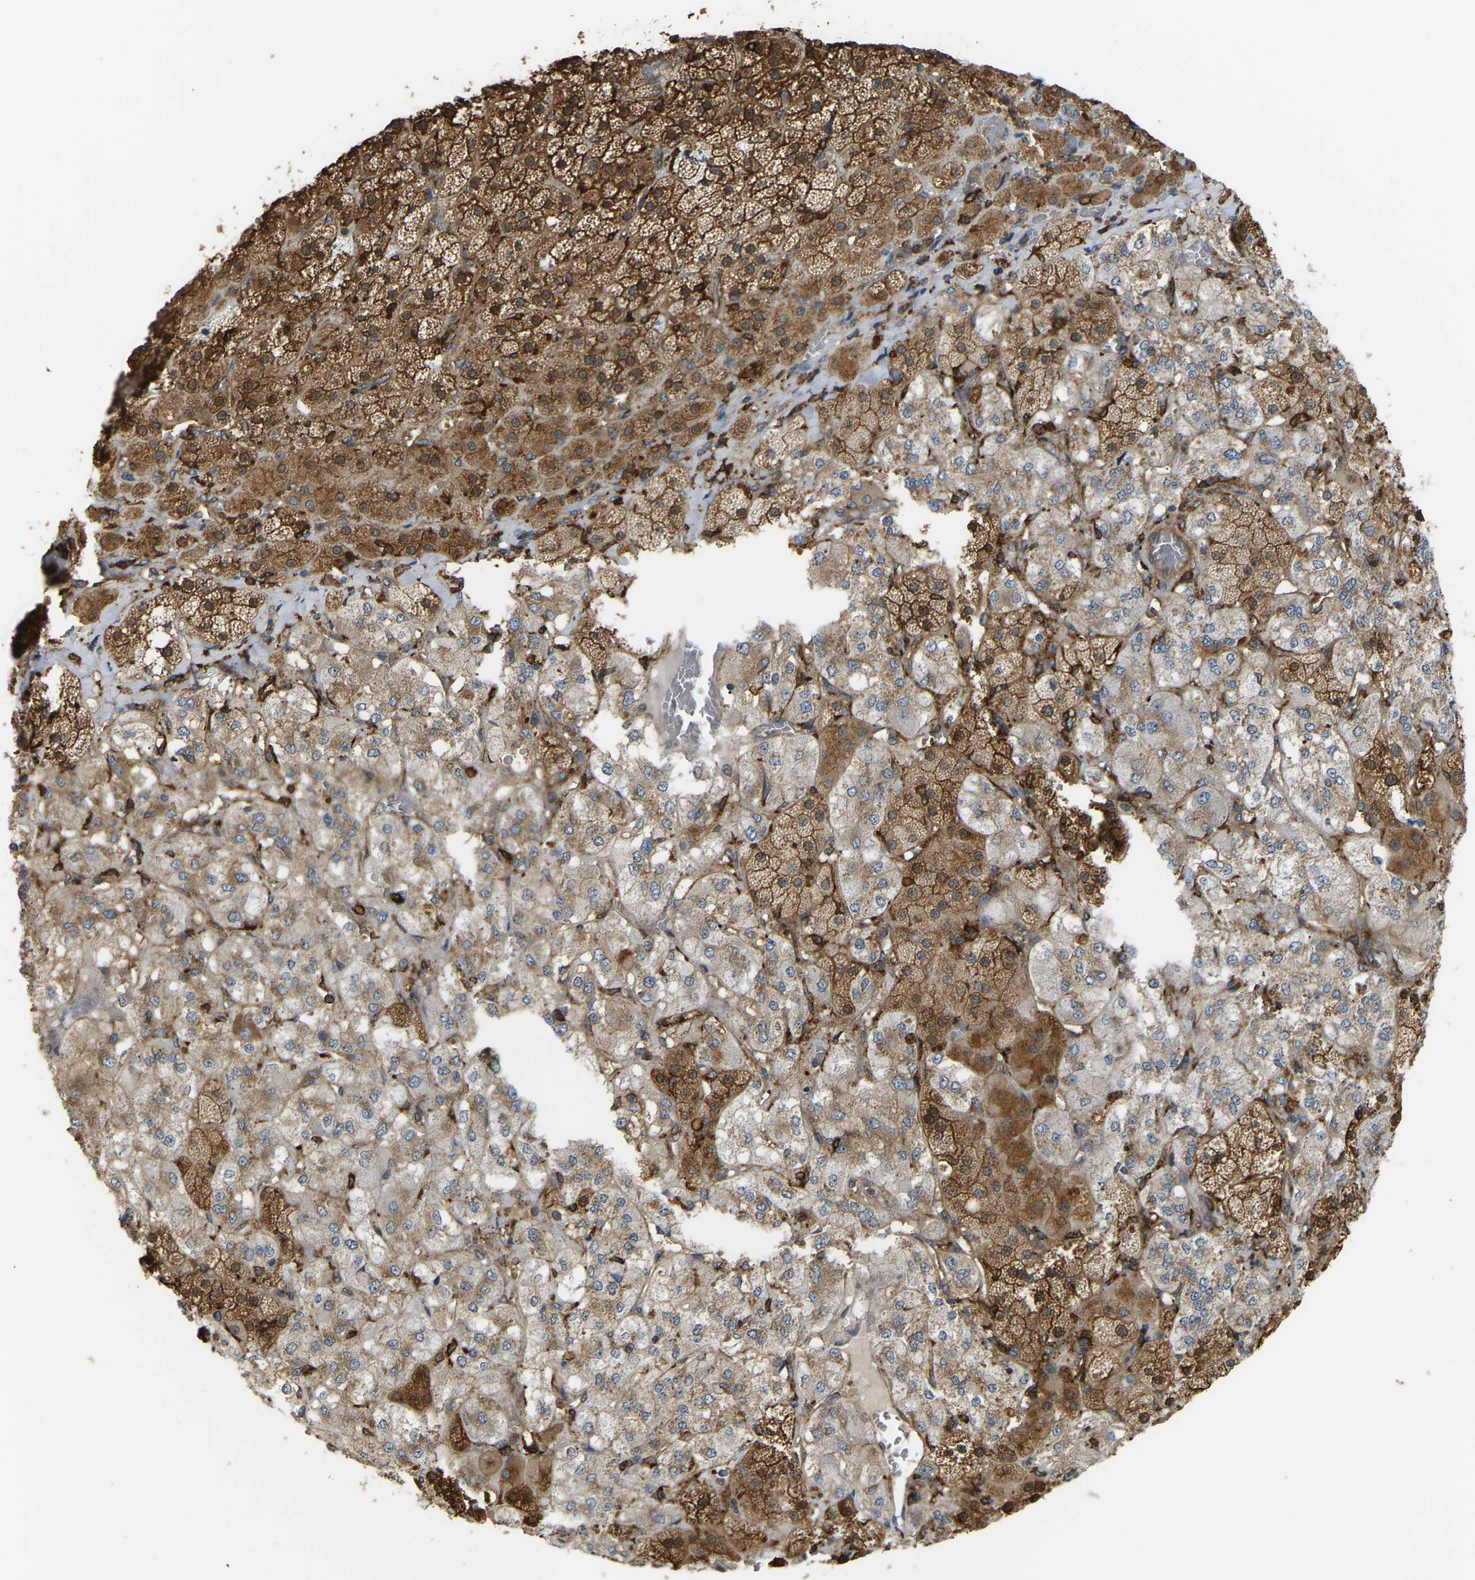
{"staining": {"intensity": "strong", "quantity": ">75%", "location": "cytoplasmic/membranous"}, "tissue": "adrenal gland", "cell_type": "Glandular cells", "image_type": "normal", "snomed": [{"axis": "morphology", "description": "Normal tissue, NOS"}, {"axis": "topography", "description": "Adrenal gland"}], "caption": "Protein staining by immunohistochemistry displays strong cytoplasmic/membranous expression in approximately >75% of glandular cells in benign adrenal gland.", "gene": "PICALM", "patient": {"sex": "male", "age": 57}}